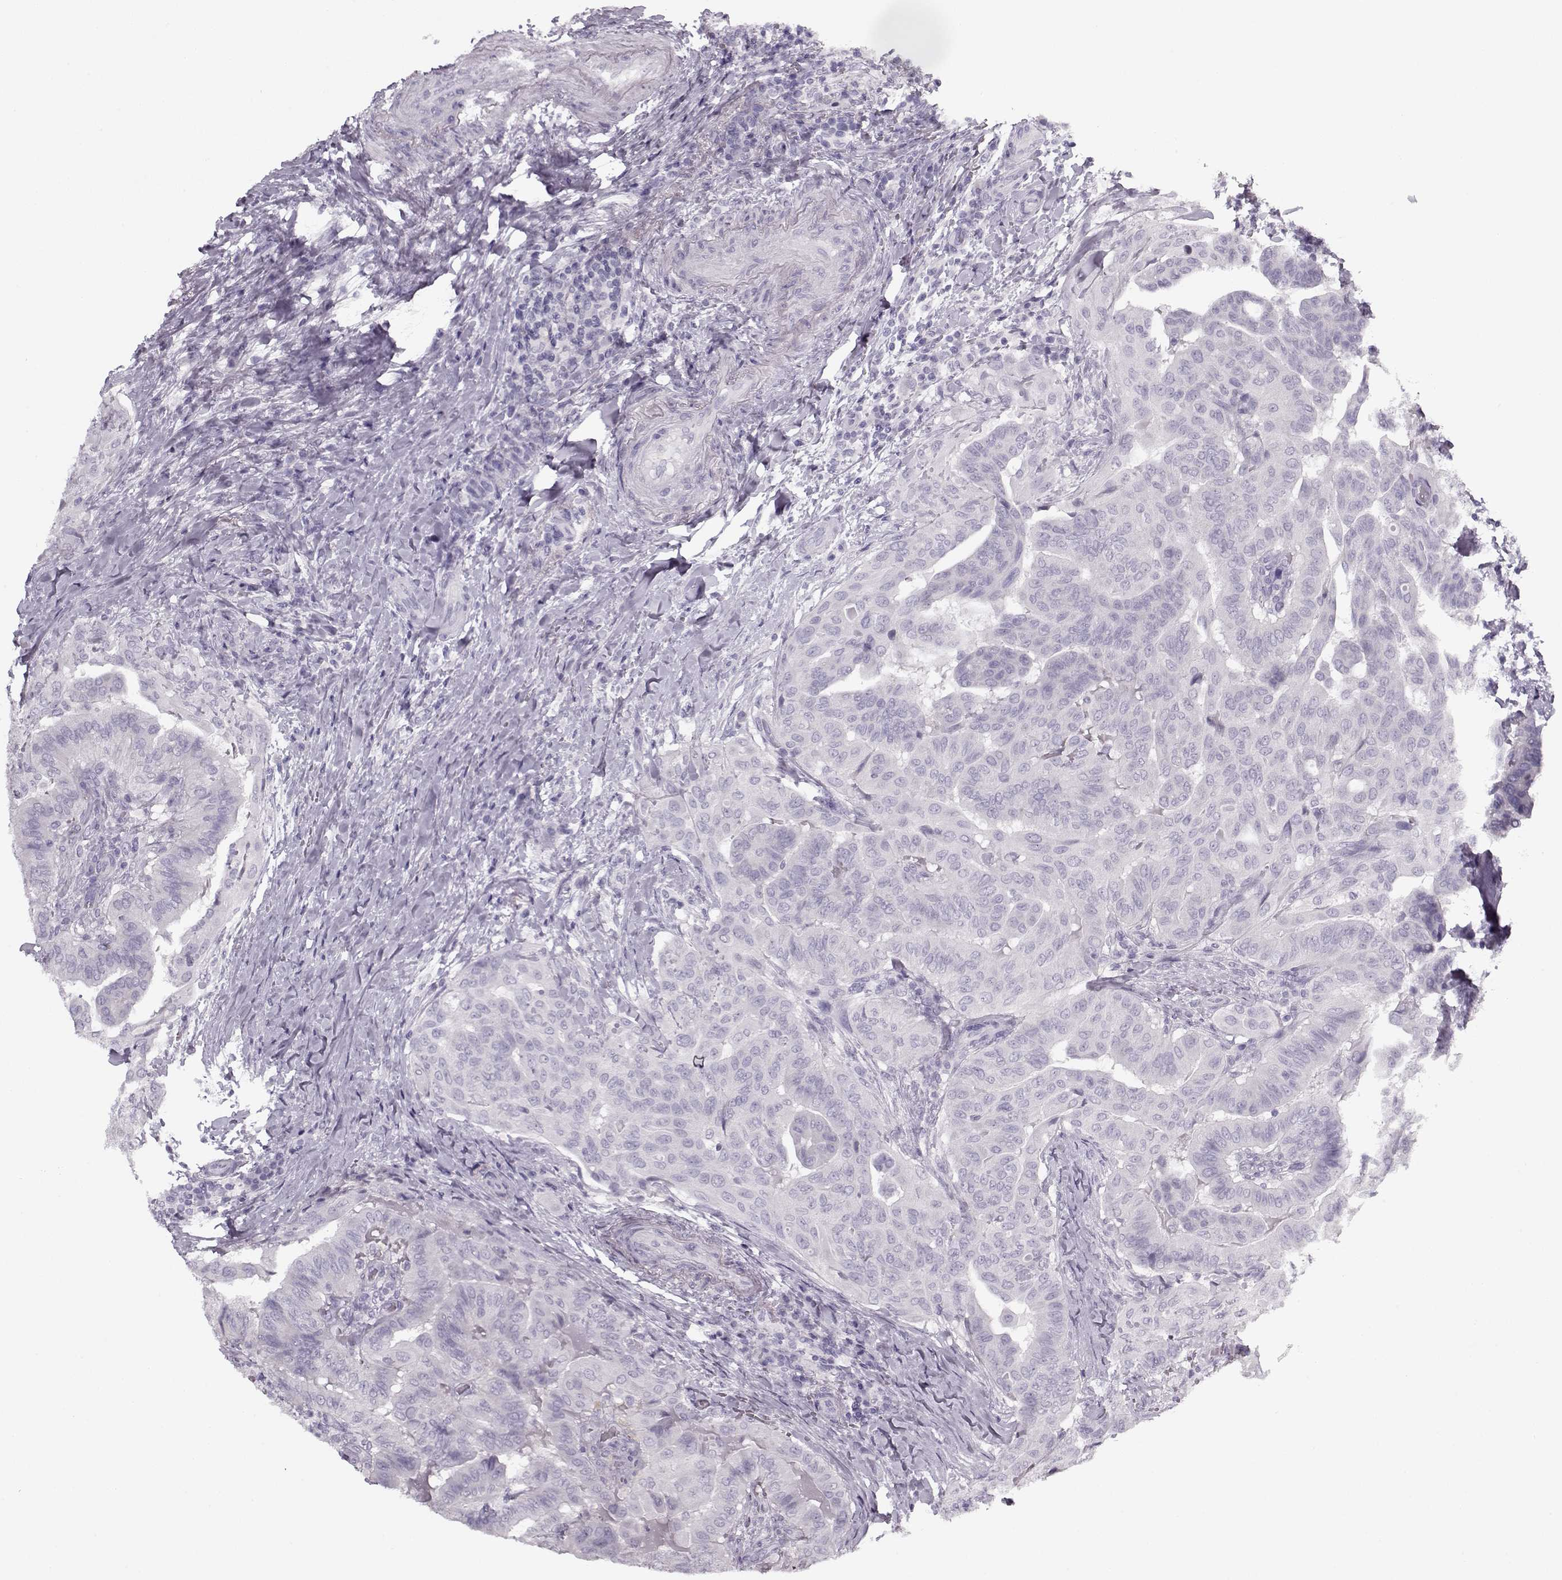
{"staining": {"intensity": "negative", "quantity": "none", "location": "none"}, "tissue": "thyroid cancer", "cell_type": "Tumor cells", "image_type": "cancer", "snomed": [{"axis": "morphology", "description": "Papillary adenocarcinoma, NOS"}, {"axis": "topography", "description": "Thyroid gland"}], "caption": "Thyroid cancer (papillary adenocarcinoma) was stained to show a protein in brown. There is no significant positivity in tumor cells.", "gene": "PNMT", "patient": {"sex": "female", "age": 68}}